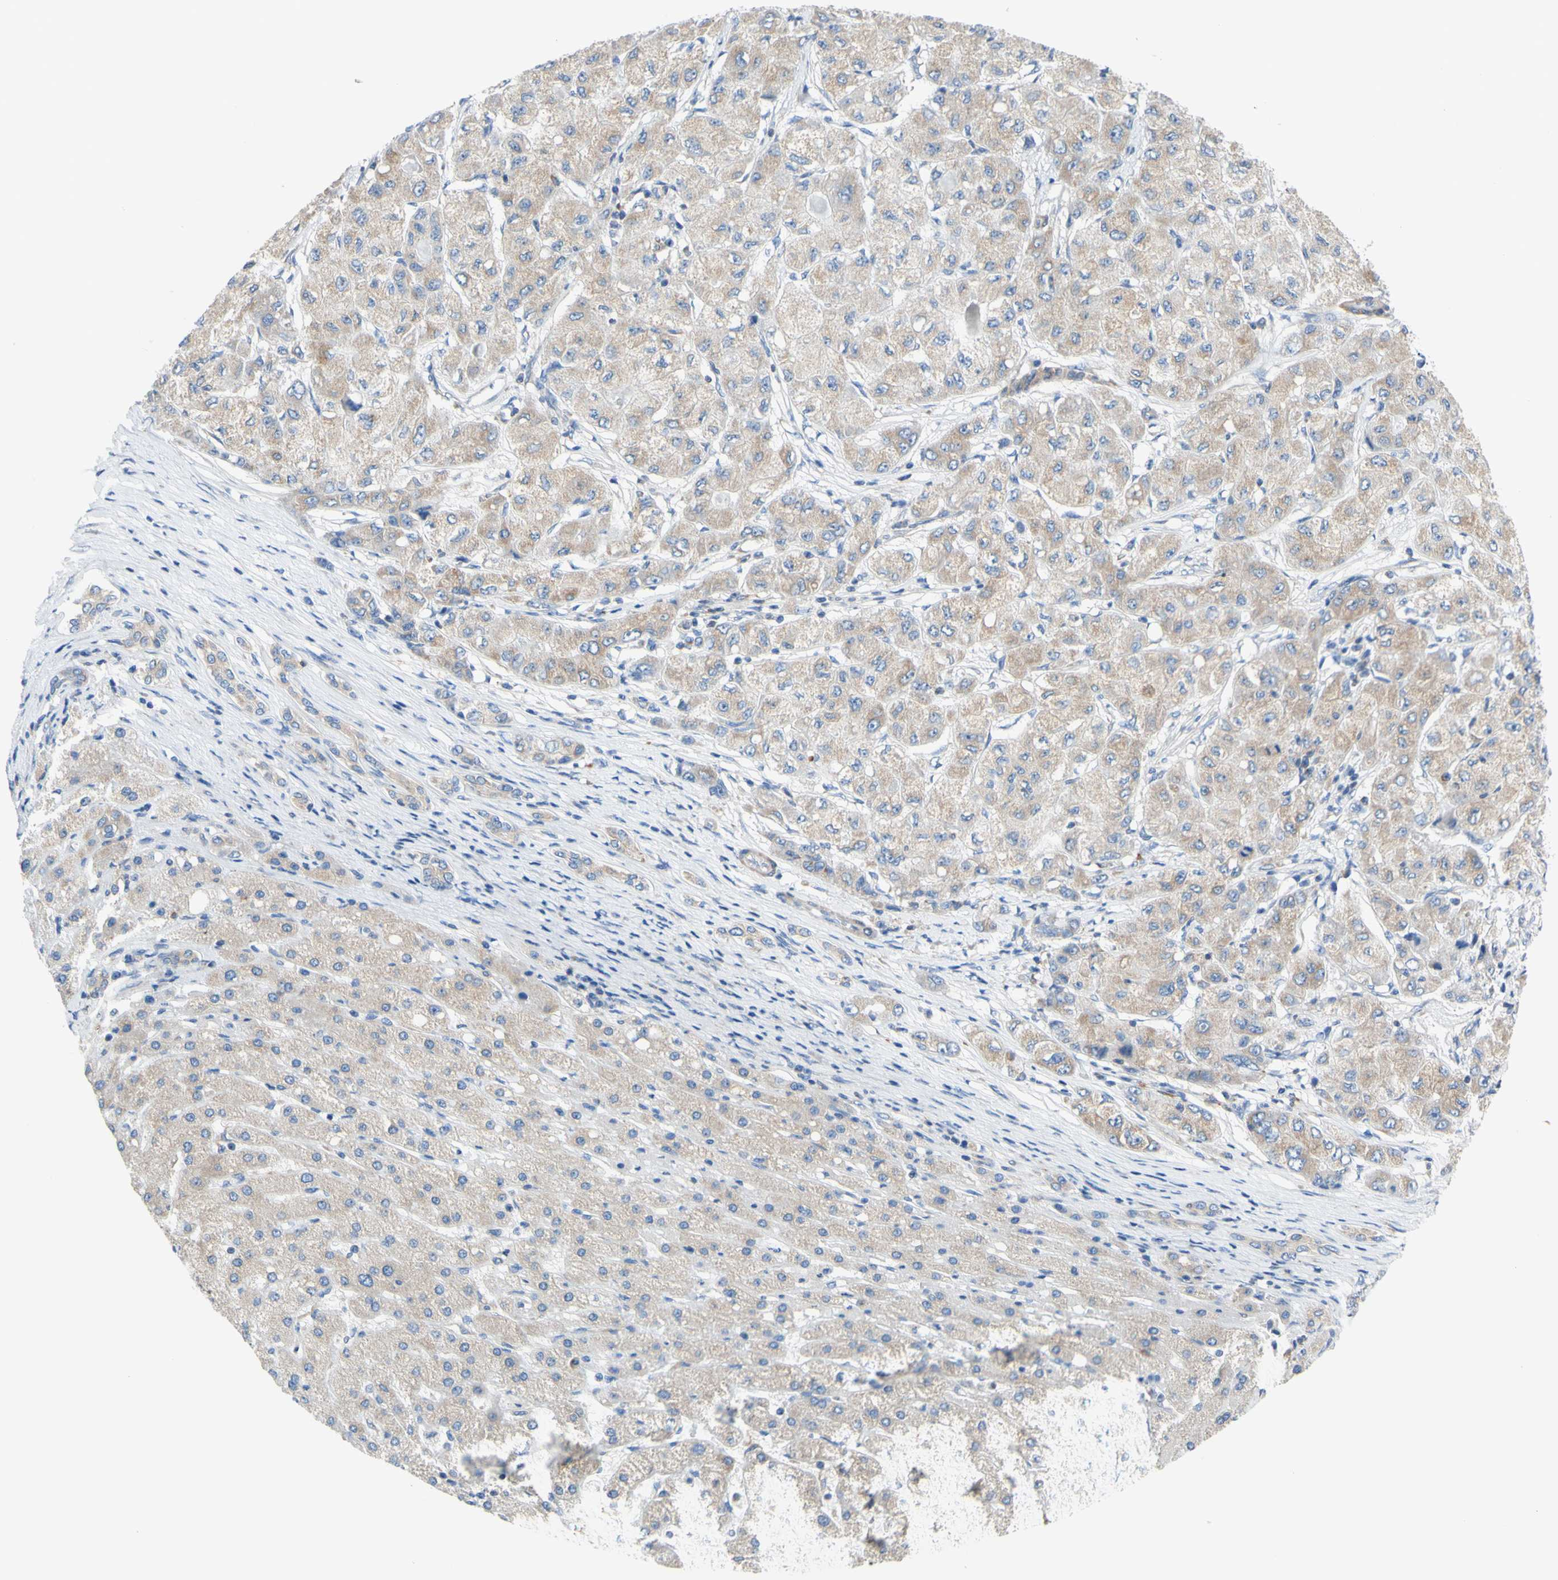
{"staining": {"intensity": "weak", "quantity": "25%-75%", "location": "cytoplasmic/membranous"}, "tissue": "liver cancer", "cell_type": "Tumor cells", "image_type": "cancer", "snomed": [{"axis": "morphology", "description": "Carcinoma, Hepatocellular, NOS"}, {"axis": "topography", "description": "Liver"}], "caption": "Protein expression analysis of human liver hepatocellular carcinoma reveals weak cytoplasmic/membranous positivity in approximately 25%-75% of tumor cells.", "gene": "RETREG2", "patient": {"sex": "male", "age": 80}}